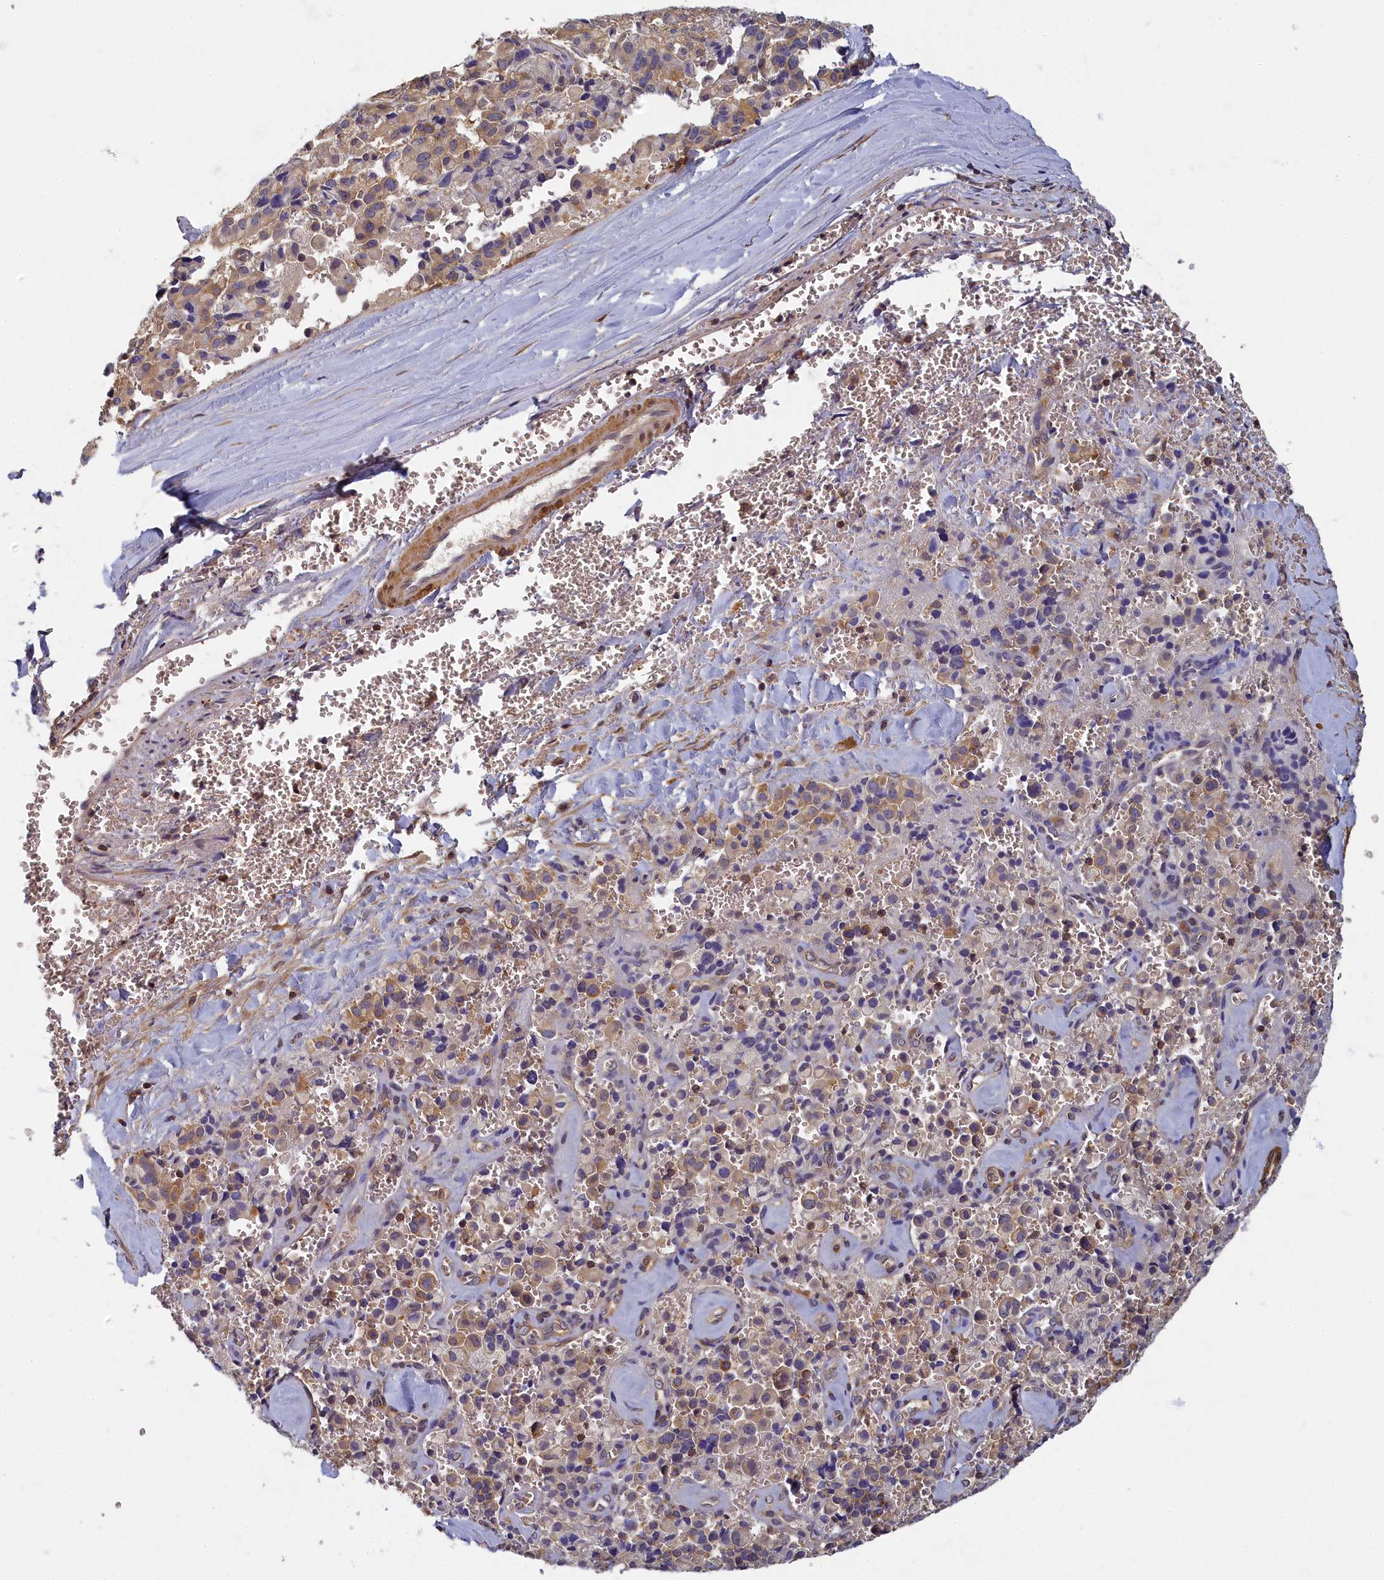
{"staining": {"intensity": "moderate", "quantity": "25%-75%", "location": "cytoplasmic/membranous"}, "tissue": "pancreatic cancer", "cell_type": "Tumor cells", "image_type": "cancer", "snomed": [{"axis": "morphology", "description": "Adenocarcinoma, NOS"}, {"axis": "topography", "description": "Pancreas"}], "caption": "A histopathology image showing moderate cytoplasmic/membranous staining in about 25%-75% of tumor cells in pancreatic cancer, as visualized by brown immunohistochemical staining.", "gene": "TBCB", "patient": {"sex": "male", "age": 65}}